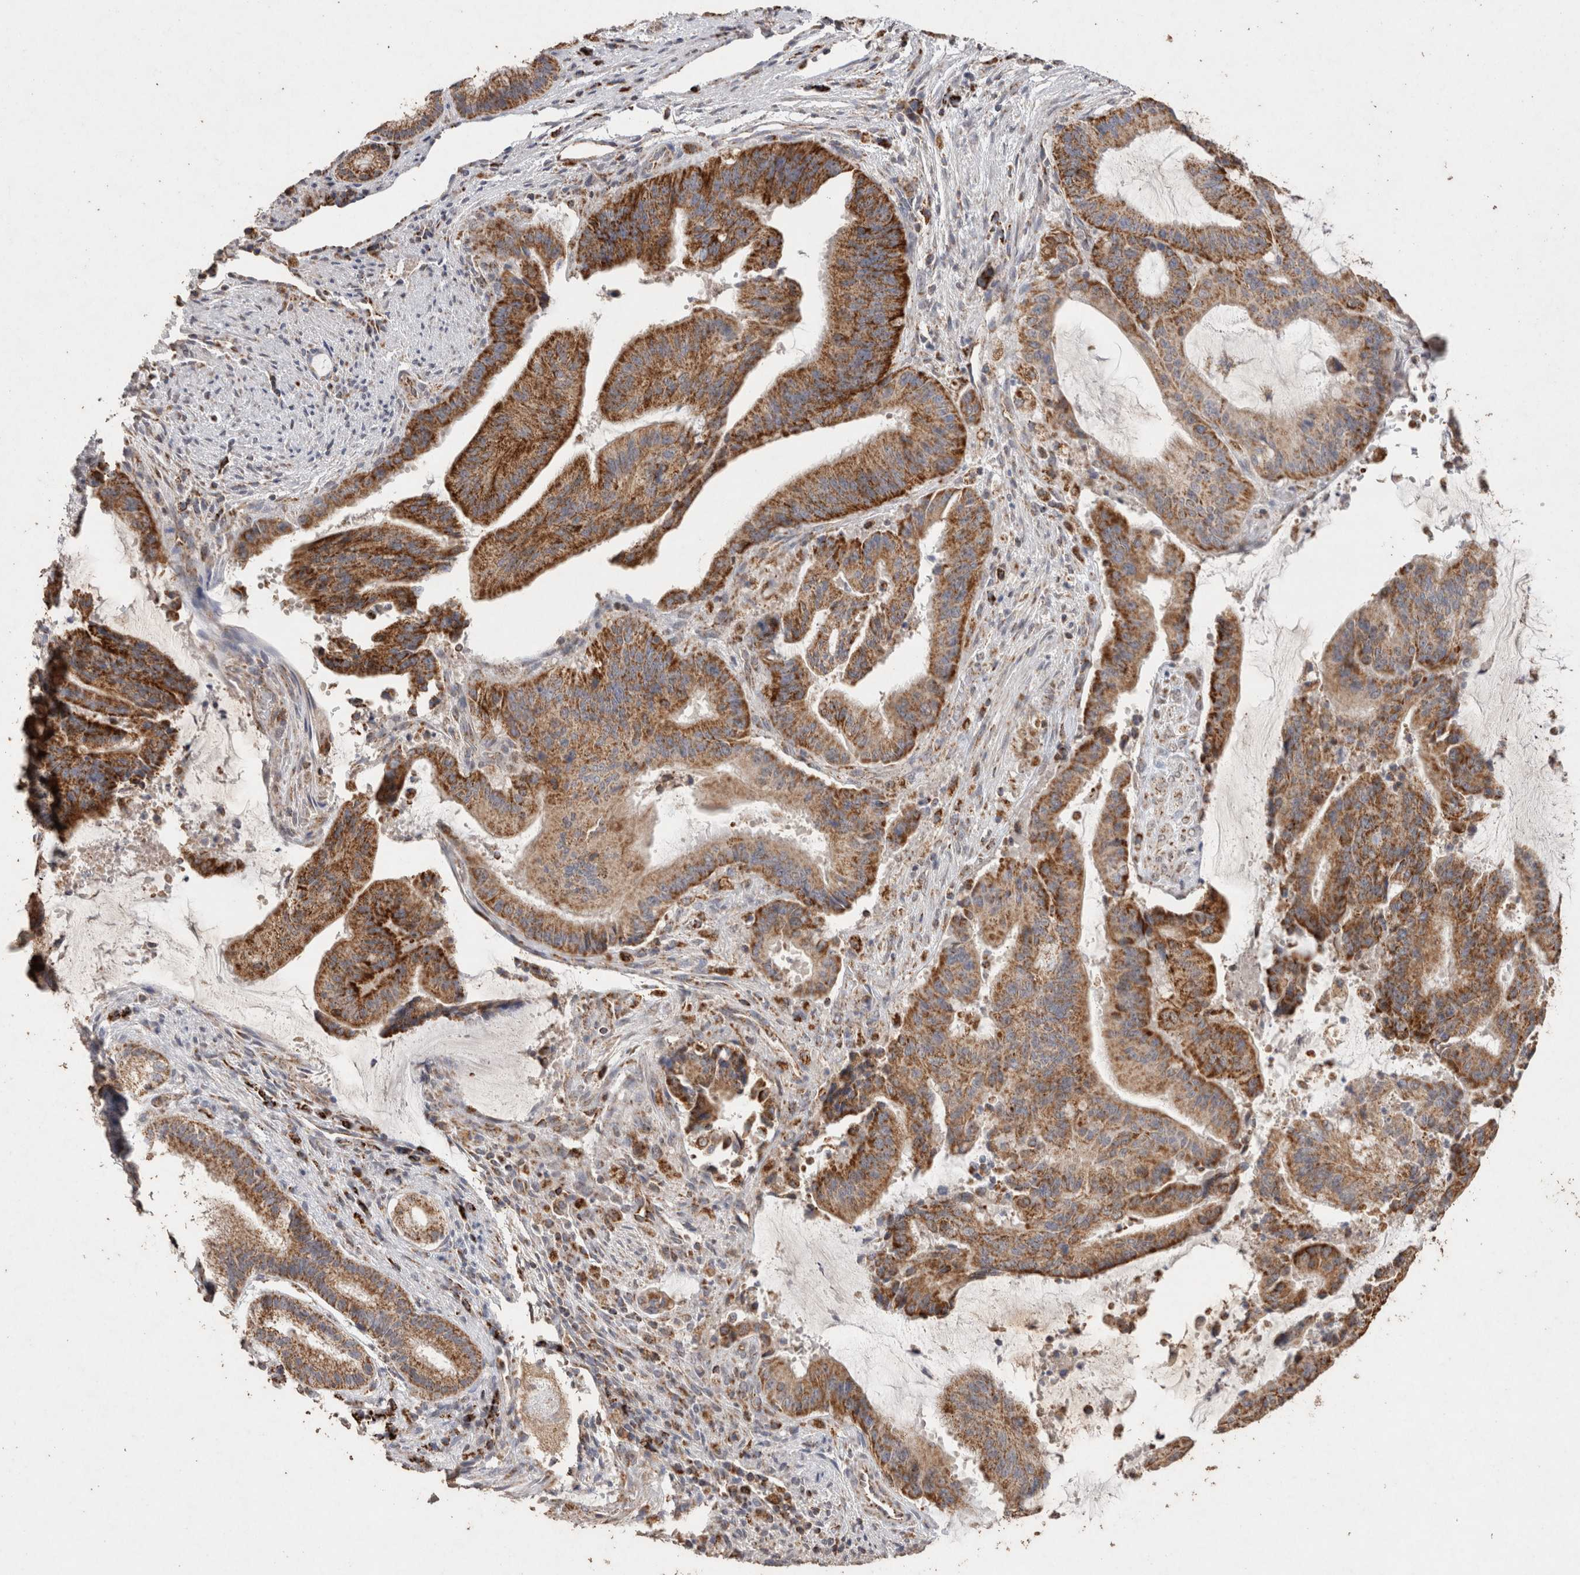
{"staining": {"intensity": "strong", "quantity": ">75%", "location": "cytoplasmic/membranous"}, "tissue": "liver cancer", "cell_type": "Tumor cells", "image_type": "cancer", "snomed": [{"axis": "morphology", "description": "Normal tissue, NOS"}, {"axis": "morphology", "description": "Cholangiocarcinoma"}, {"axis": "topography", "description": "Liver"}, {"axis": "topography", "description": "Peripheral nerve tissue"}], "caption": "Liver cancer stained for a protein (brown) reveals strong cytoplasmic/membranous positive positivity in about >75% of tumor cells.", "gene": "ACADM", "patient": {"sex": "female", "age": 73}}